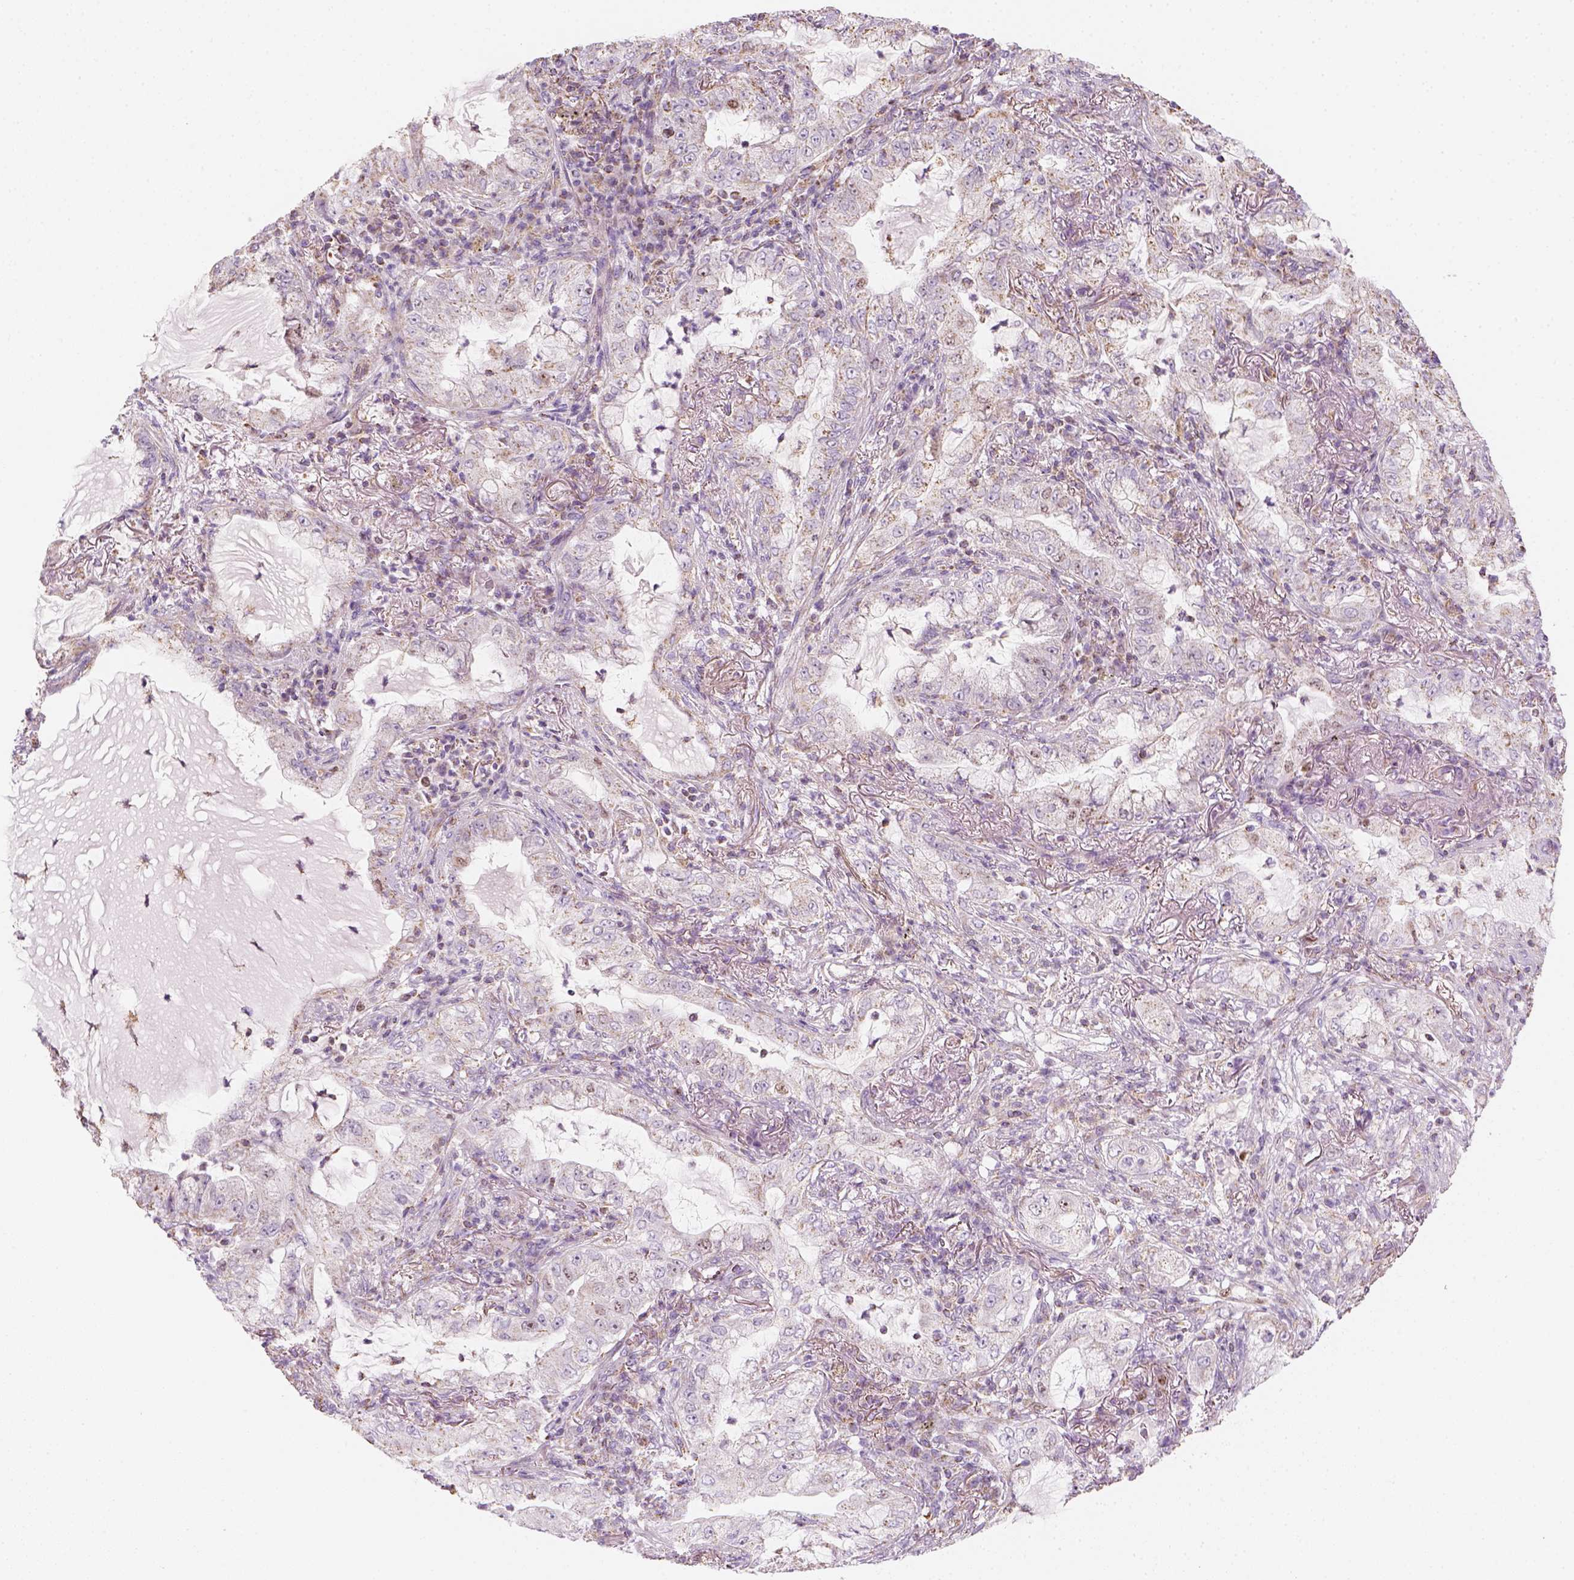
{"staining": {"intensity": "weak", "quantity": ">75%", "location": "cytoplasmic/membranous"}, "tissue": "lung cancer", "cell_type": "Tumor cells", "image_type": "cancer", "snomed": [{"axis": "morphology", "description": "Adenocarcinoma, NOS"}, {"axis": "topography", "description": "Lung"}], "caption": "Immunohistochemistry (IHC) staining of adenocarcinoma (lung), which exhibits low levels of weak cytoplasmic/membranous expression in about >75% of tumor cells indicating weak cytoplasmic/membranous protein expression. The staining was performed using DAB (3,3'-diaminobenzidine) (brown) for protein detection and nuclei were counterstained in hematoxylin (blue).", "gene": "LCA5", "patient": {"sex": "female", "age": 73}}